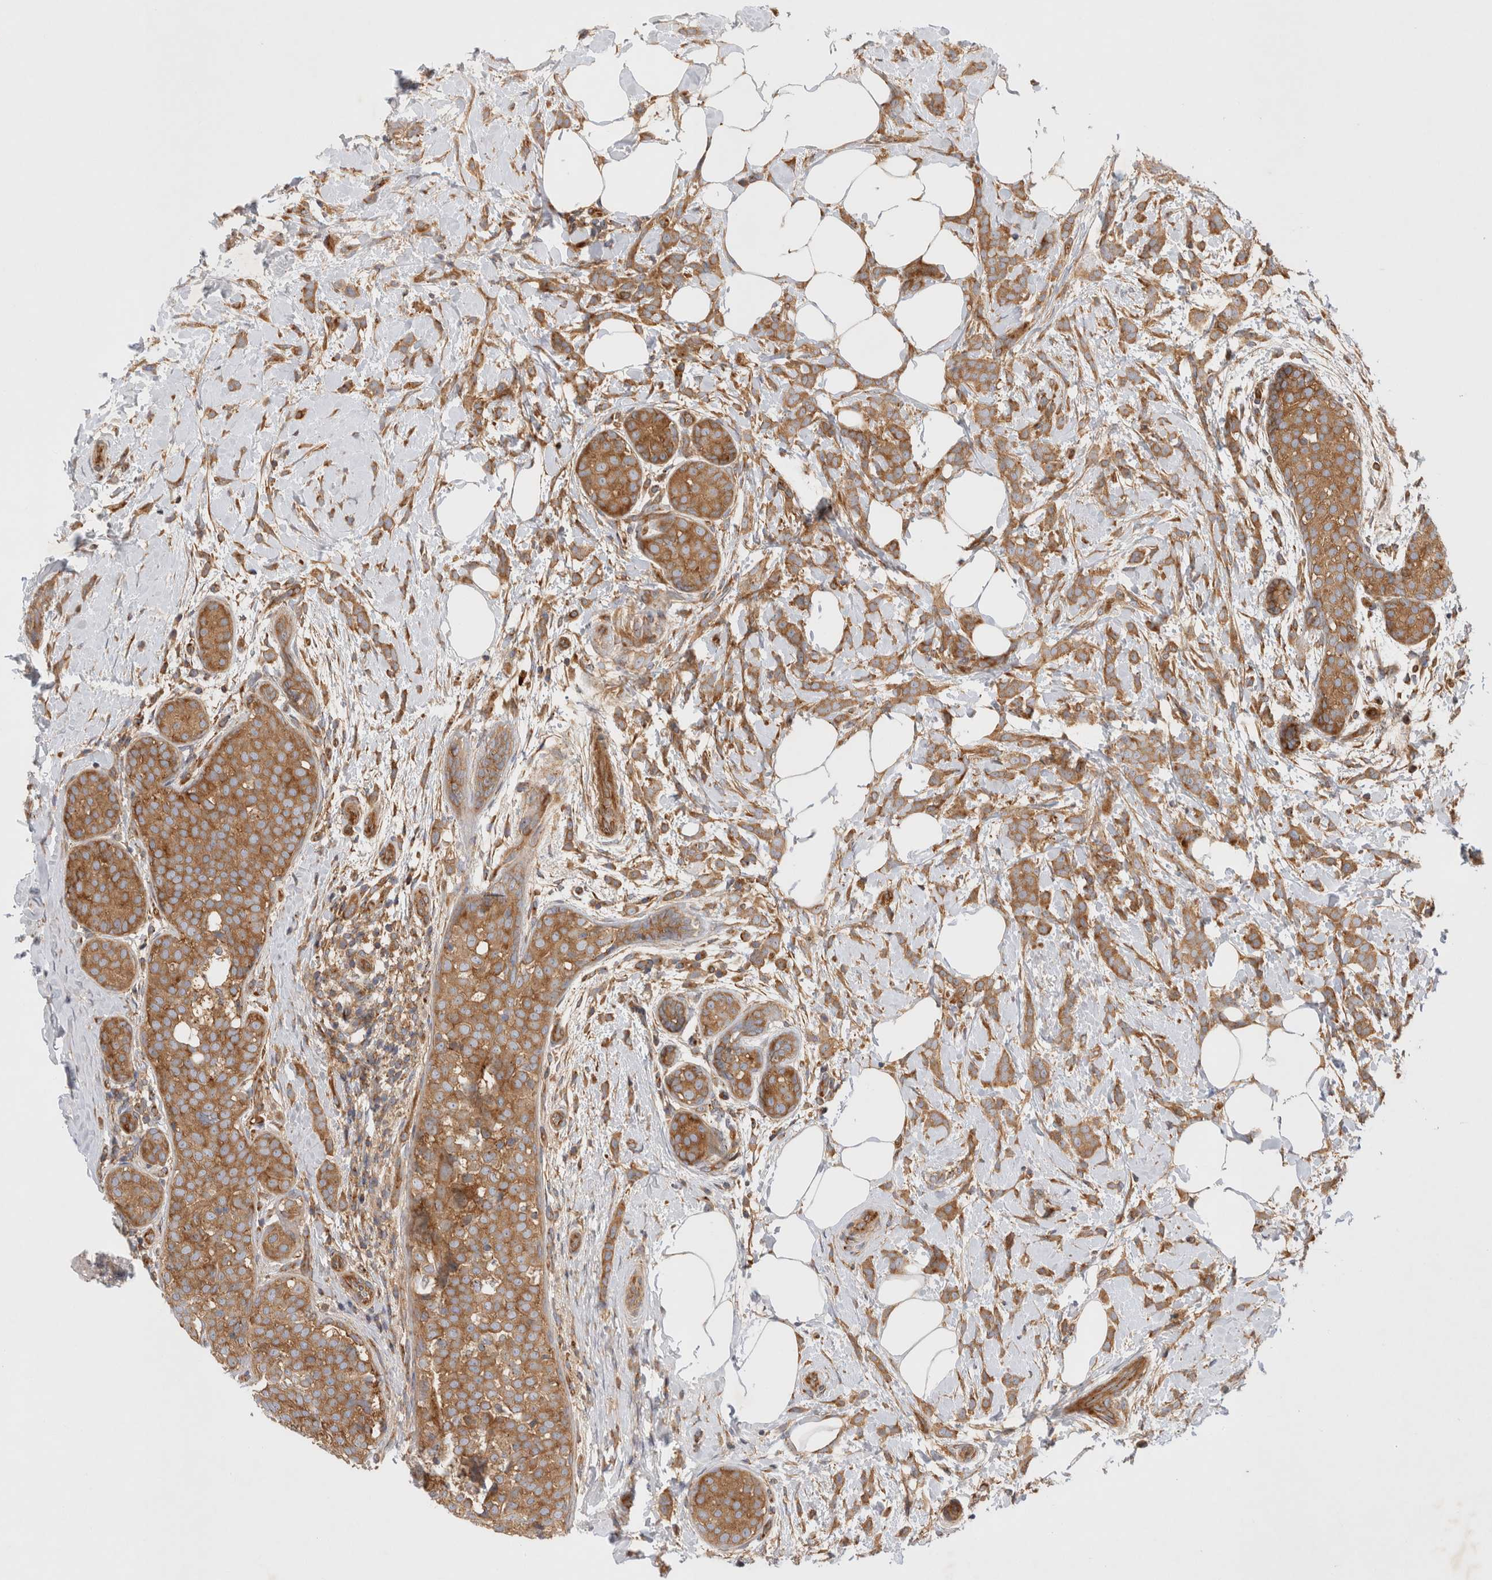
{"staining": {"intensity": "moderate", "quantity": ">75%", "location": "cytoplasmic/membranous"}, "tissue": "breast cancer", "cell_type": "Tumor cells", "image_type": "cancer", "snomed": [{"axis": "morphology", "description": "Lobular carcinoma, in situ"}, {"axis": "morphology", "description": "Lobular carcinoma"}, {"axis": "topography", "description": "Breast"}], "caption": "Tumor cells demonstrate medium levels of moderate cytoplasmic/membranous staining in approximately >75% of cells in breast cancer (lobular carcinoma in situ).", "gene": "GPR150", "patient": {"sex": "female", "age": 41}}